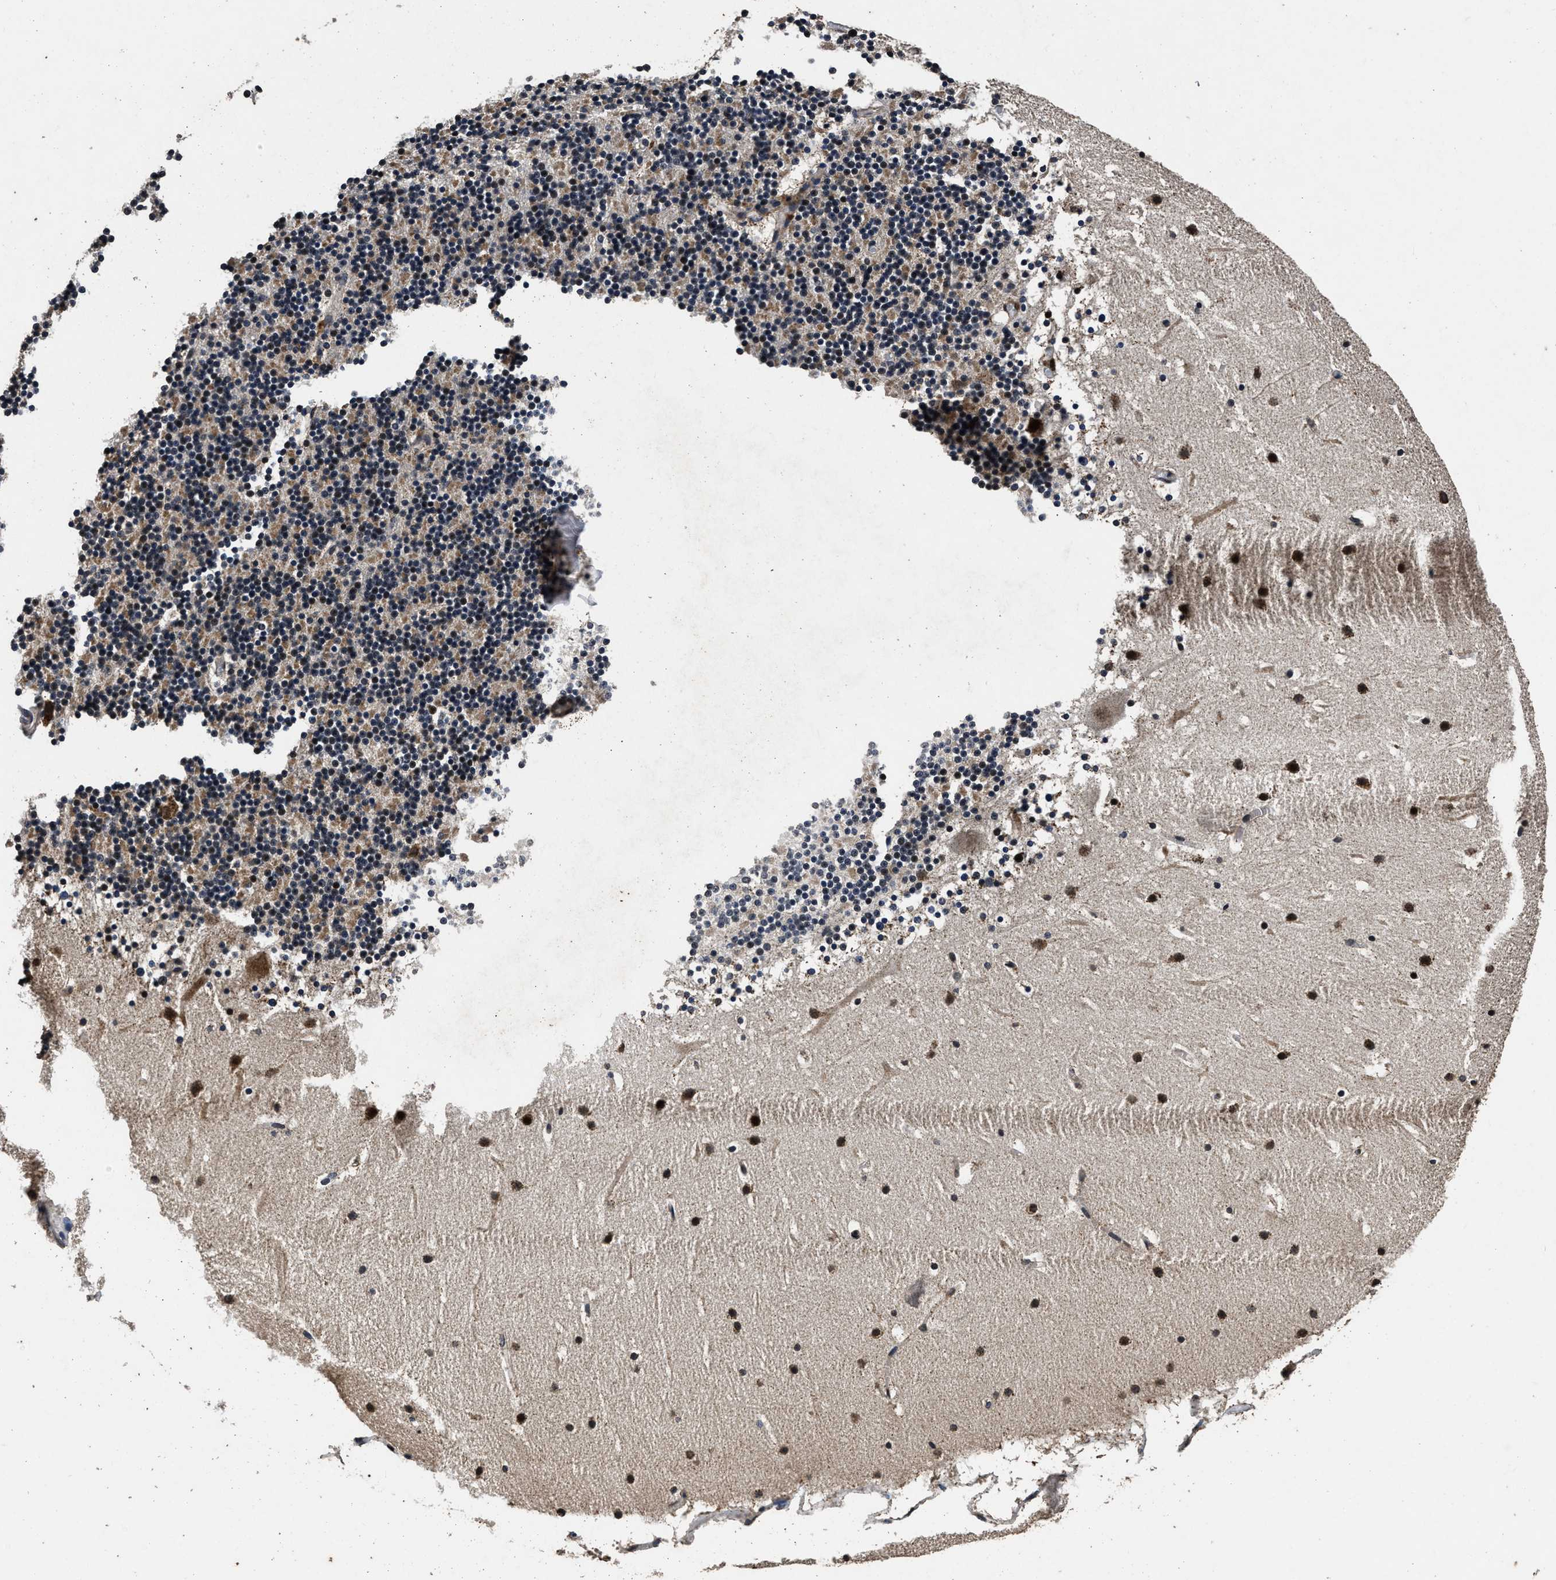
{"staining": {"intensity": "moderate", "quantity": ">75%", "location": "cytoplasmic/membranous"}, "tissue": "cerebellum", "cell_type": "Cells in granular layer", "image_type": "normal", "snomed": [{"axis": "morphology", "description": "Normal tissue, NOS"}, {"axis": "topography", "description": "Cerebellum"}], "caption": "DAB (3,3'-diaminobenzidine) immunohistochemical staining of benign human cerebellum reveals moderate cytoplasmic/membranous protein staining in approximately >75% of cells in granular layer.", "gene": "CSTF1", "patient": {"sex": "male", "age": 45}}